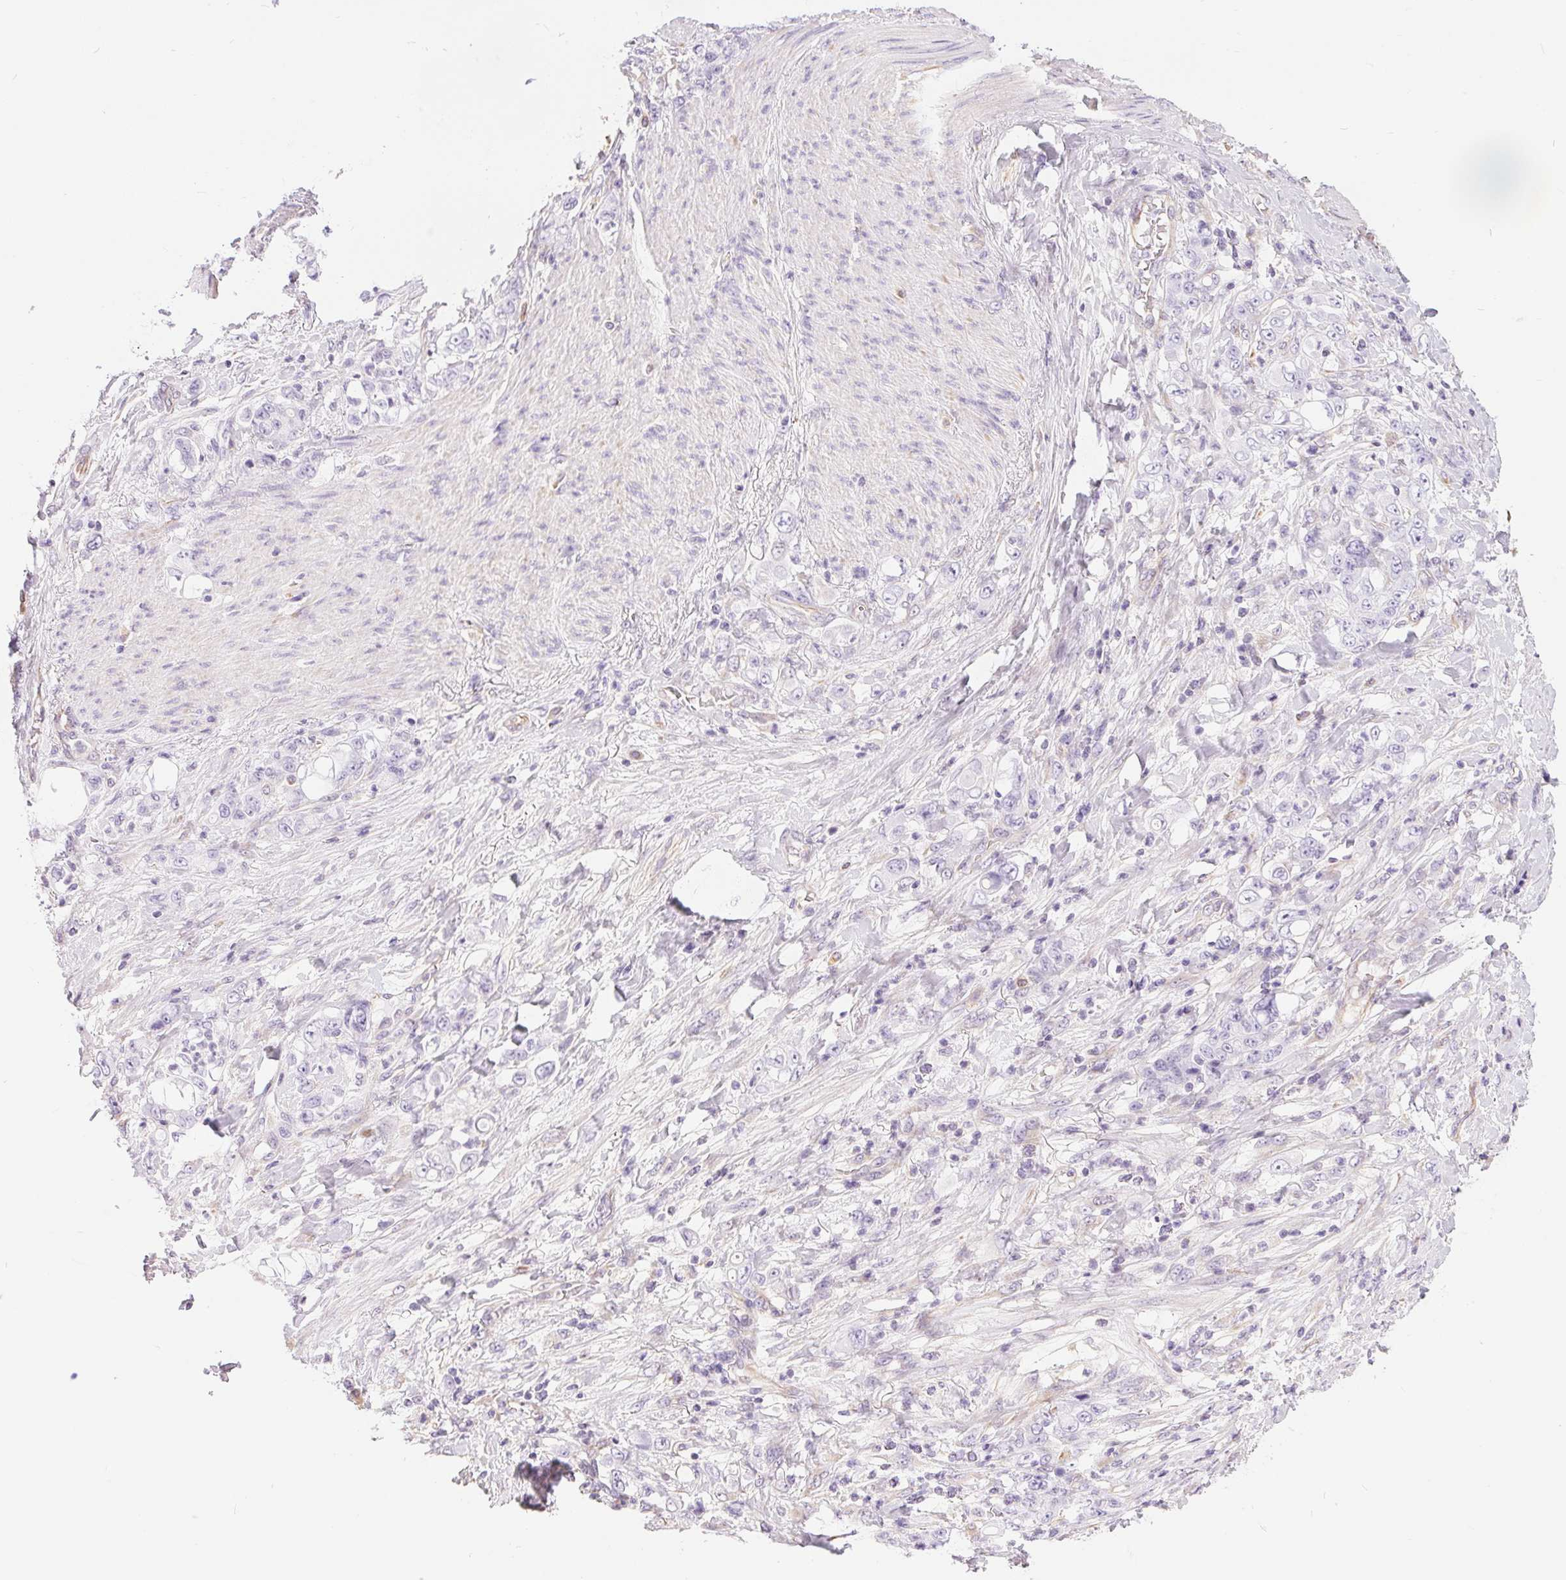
{"staining": {"intensity": "negative", "quantity": "none", "location": "none"}, "tissue": "stomach cancer", "cell_type": "Tumor cells", "image_type": "cancer", "snomed": [{"axis": "morphology", "description": "Adenocarcinoma, NOS"}, {"axis": "topography", "description": "Stomach"}], "caption": "IHC histopathology image of neoplastic tissue: adenocarcinoma (stomach) stained with DAB displays no significant protein staining in tumor cells.", "gene": "GFAP", "patient": {"sex": "female", "age": 79}}